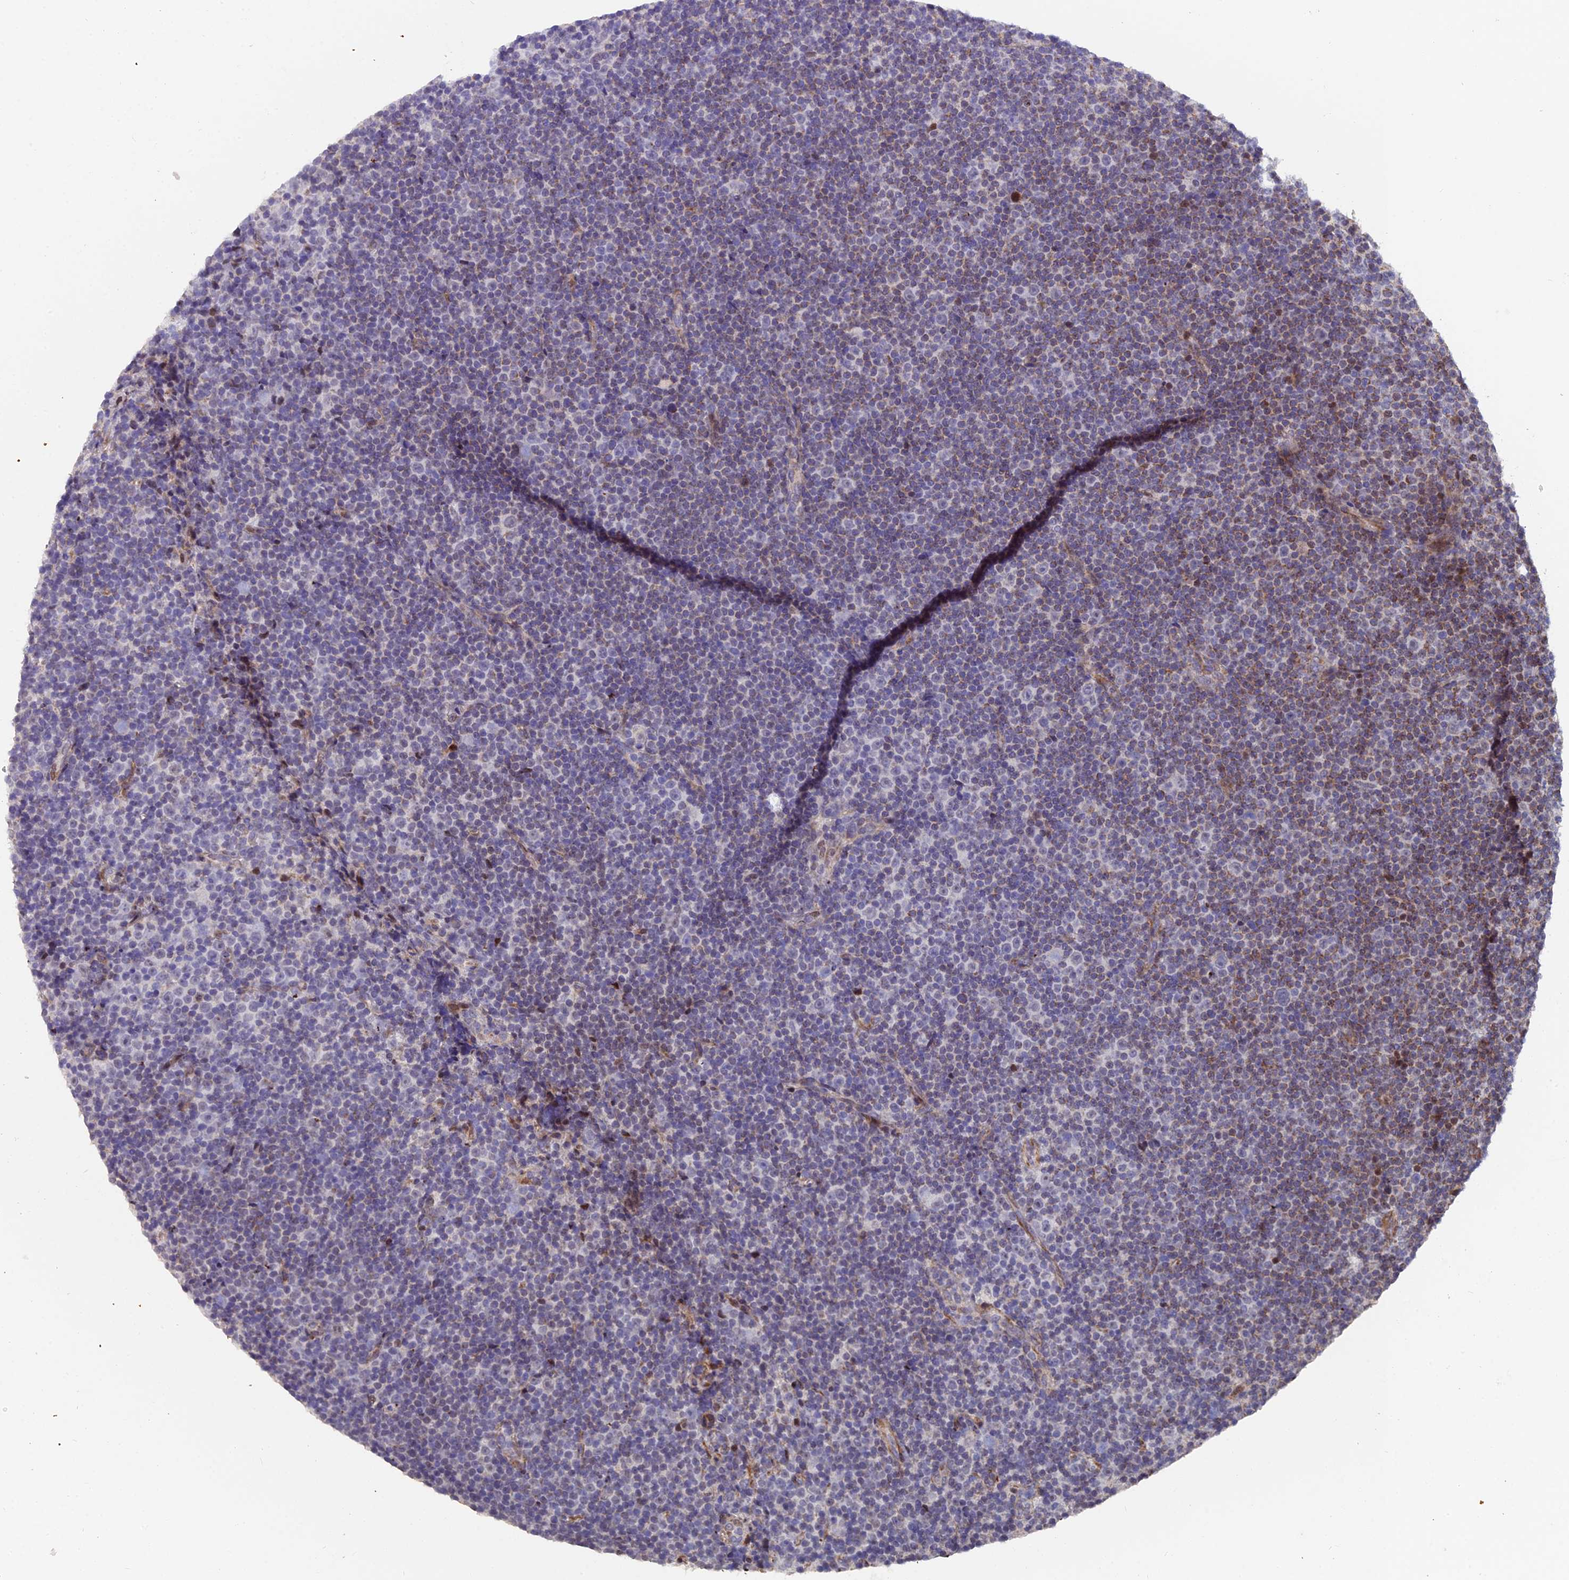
{"staining": {"intensity": "negative", "quantity": "none", "location": "none"}, "tissue": "lymphoma", "cell_type": "Tumor cells", "image_type": "cancer", "snomed": [{"axis": "morphology", "description": "Malignant lymphoma, non-Hodgkin's type, Low grade"}, {"axis": "topography", "description": "Lymph node"}], "caption": "Human low-grade malignant lymphoma, non-Hodgkin's type stained for a protein using immunohistochemistry shows no staining in tumor cells.", "gene": "XKR9", "patient": {"sex": "female", "age": 67}}